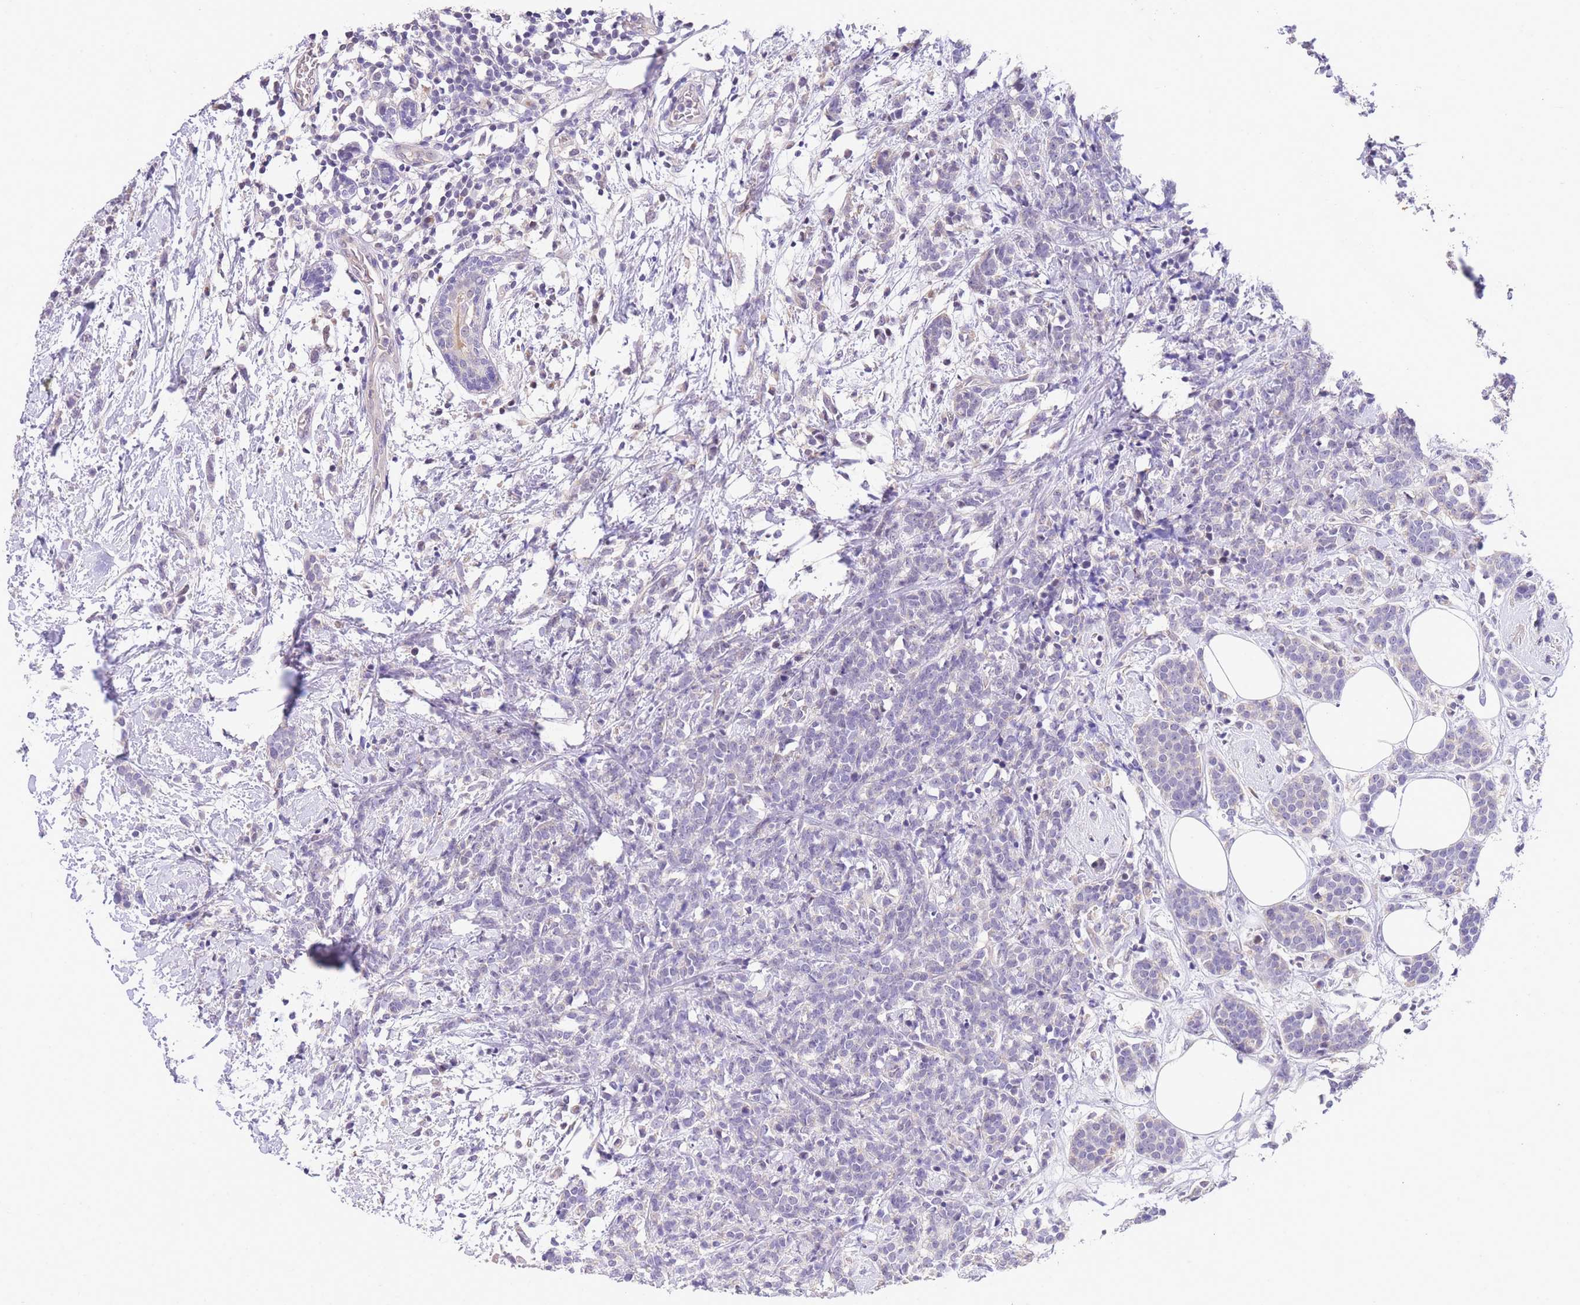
{"staining": {"intensity": "negative", "quantity": "none", "location": "none"}, "tissue": "breast cancer", "cell_type": "Tumor cells", "image_type": "cancer", "snomed": [{"axis": "morphology", "description": "Lobular carcinoma"}, {"axis": "topography", "description": "Breast"}], "caption": "High power microscopy histopathology image of an immunohistochemistry micrograph of breast cancer, revealing no significant expression in tumor cells.", "gene": "SLC35F2", "patient": {"sex": "female", "age": 58}}